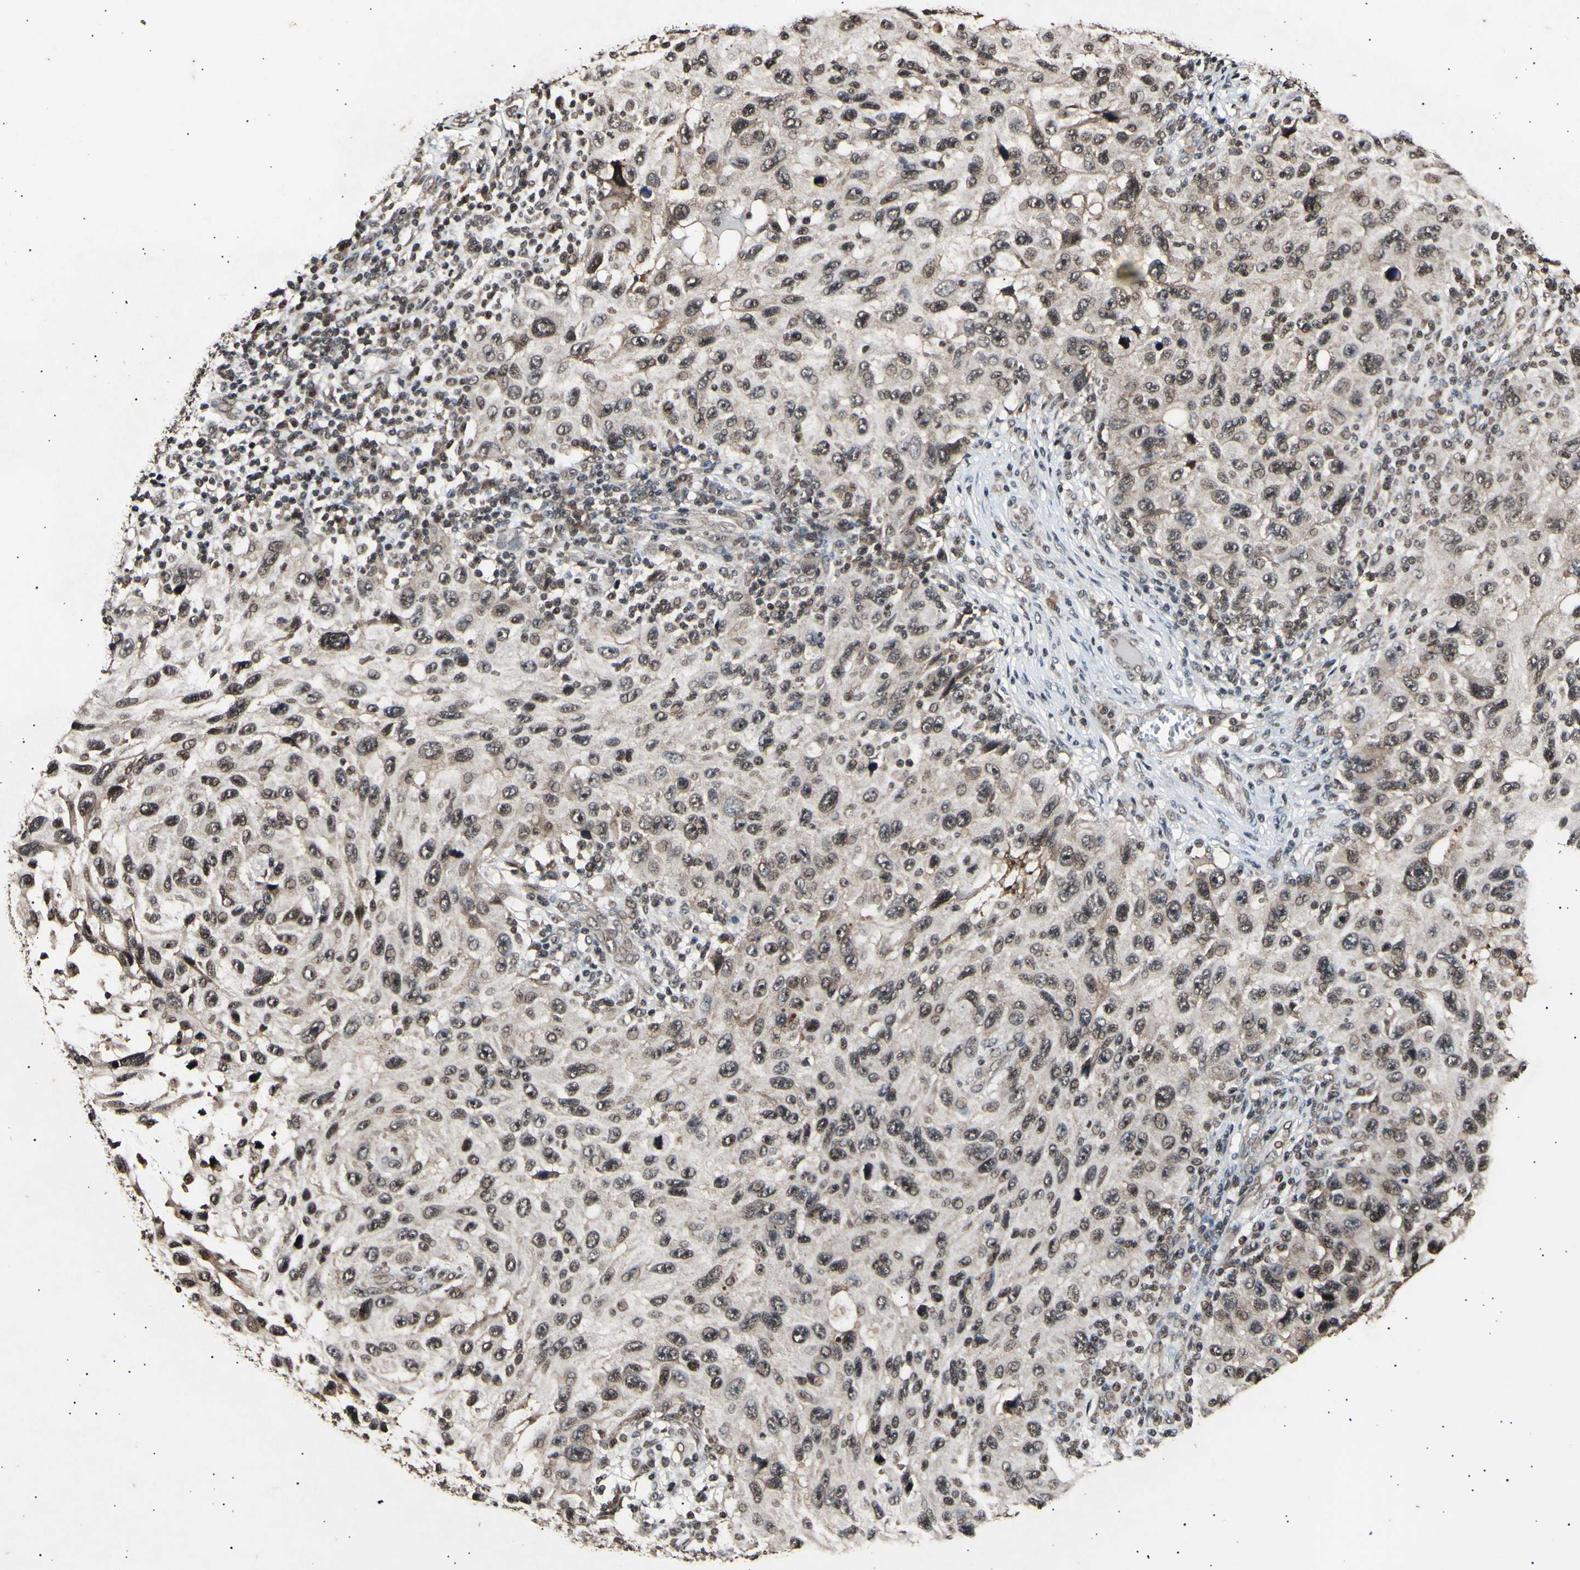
{"staining": {"intensity": "moderate", "quantity": ">75%", "location": "cytoplasmic/membranous,nuclear"}, "tissue": "melanoma", "cell_type": "Tumor cells", "image_type": "cancer", "snomed": [{"axis": "morphology", "description": "Malignant melanoma, NOS"}, {"axis": "topography", "description": "Skin"}], "caption": "Protein positivity by immunohistochemistry (IHC) displays moderate cytoplasmic/membranous and nuclear expression in about >75% of tumor cells in melanoma.", "gene": "ANAPC7", "patient": {"sex": "male", "age": 53}}